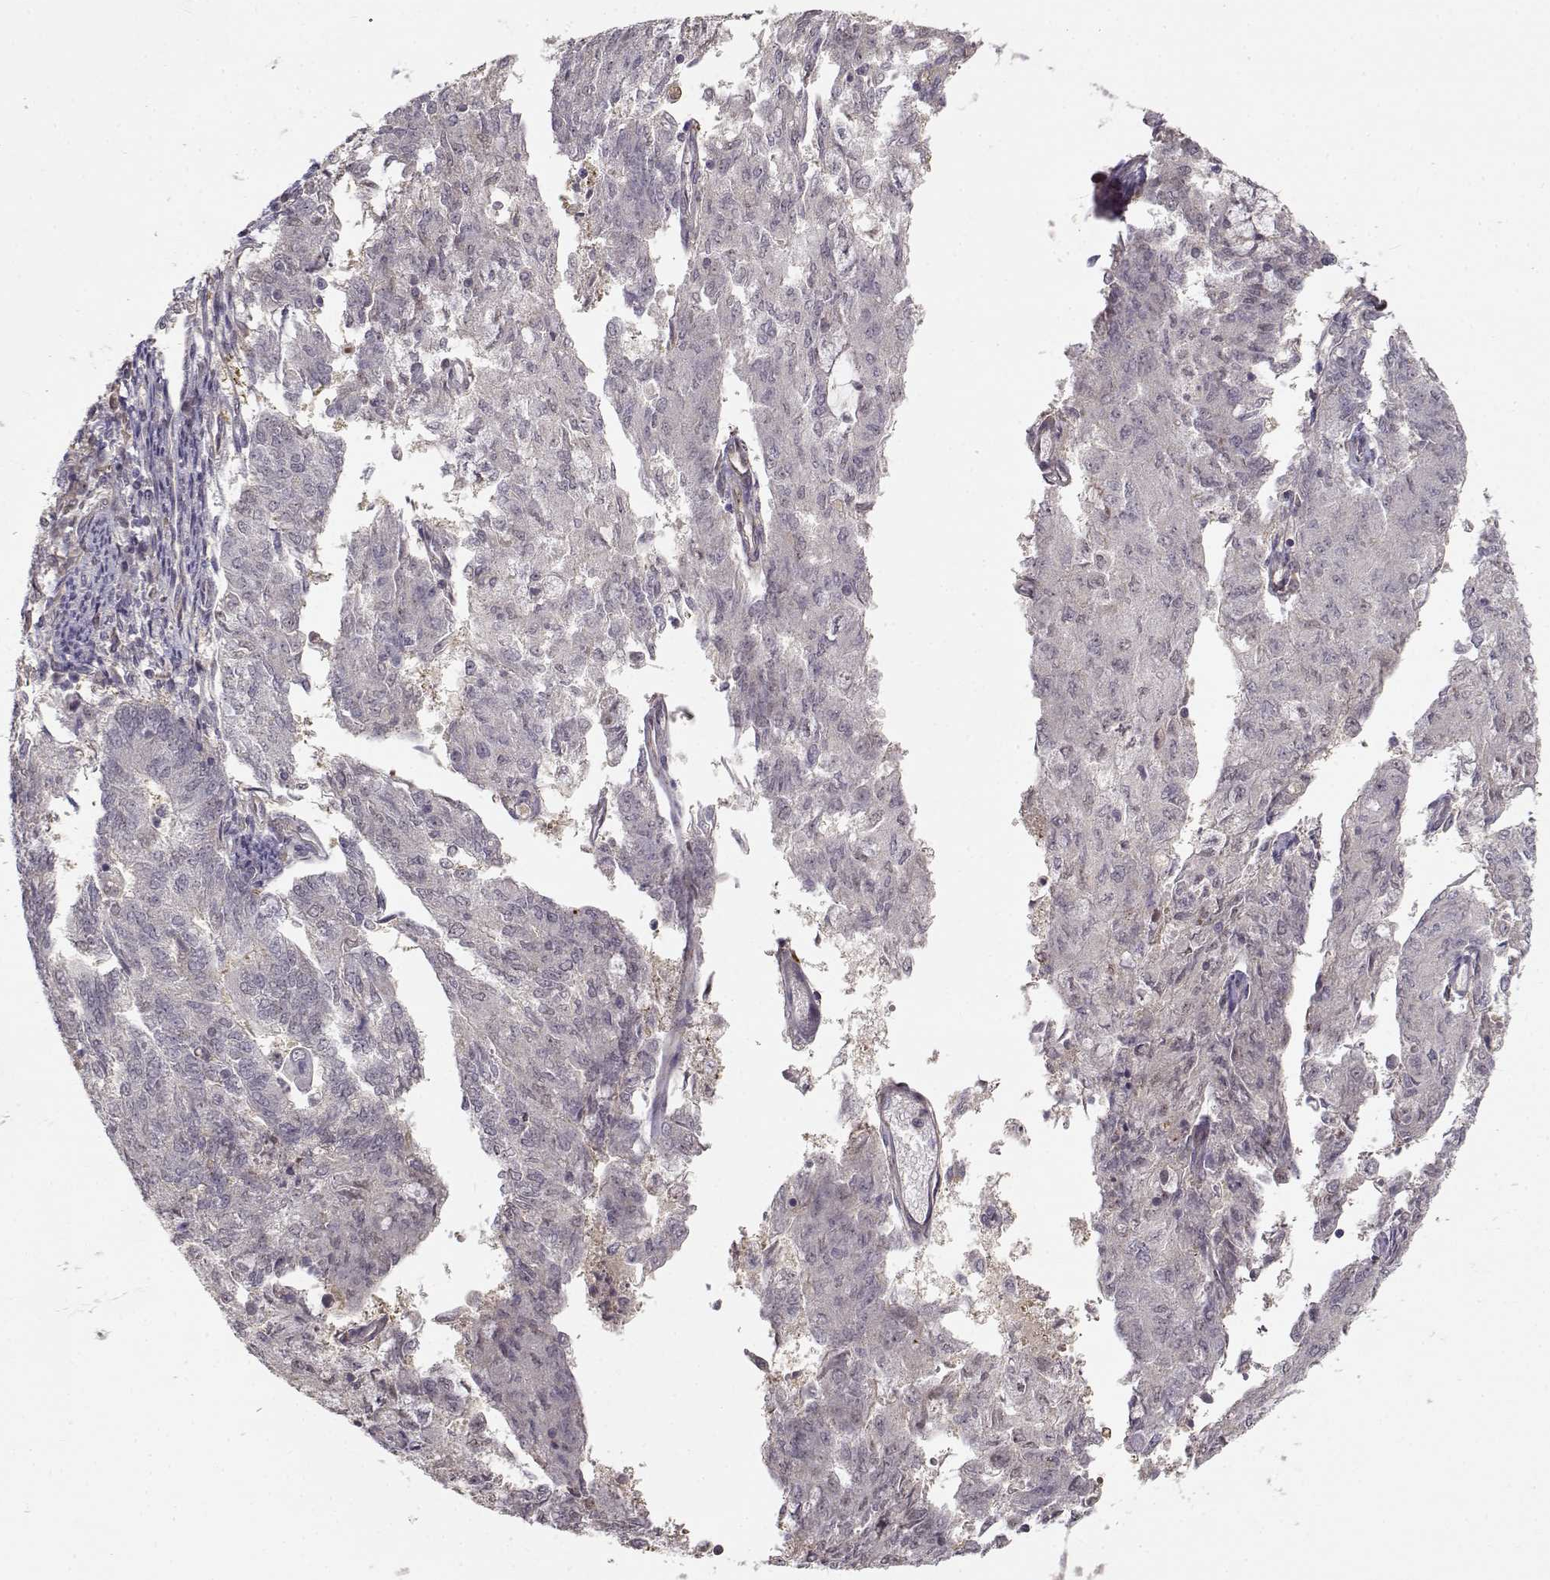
{"staining": {"intensity": "negative", "quantity": "none", "location": "none"}, "tissue": "endometrial cancer", "cell_type": "Tumor cells", "image_type": "cancer", "snomed": [{"axis": "morphology", "description": "Adenocarcinoma, NOS"}, {"axis": "topography", "description": "Endometrium"}], "caption": "This is an immunohistochemistry image of endometrial cancer. There is no positivity in tumor cells.", "gene": "RGS9BP", "patient": {"sex": "female", "age": 82}}